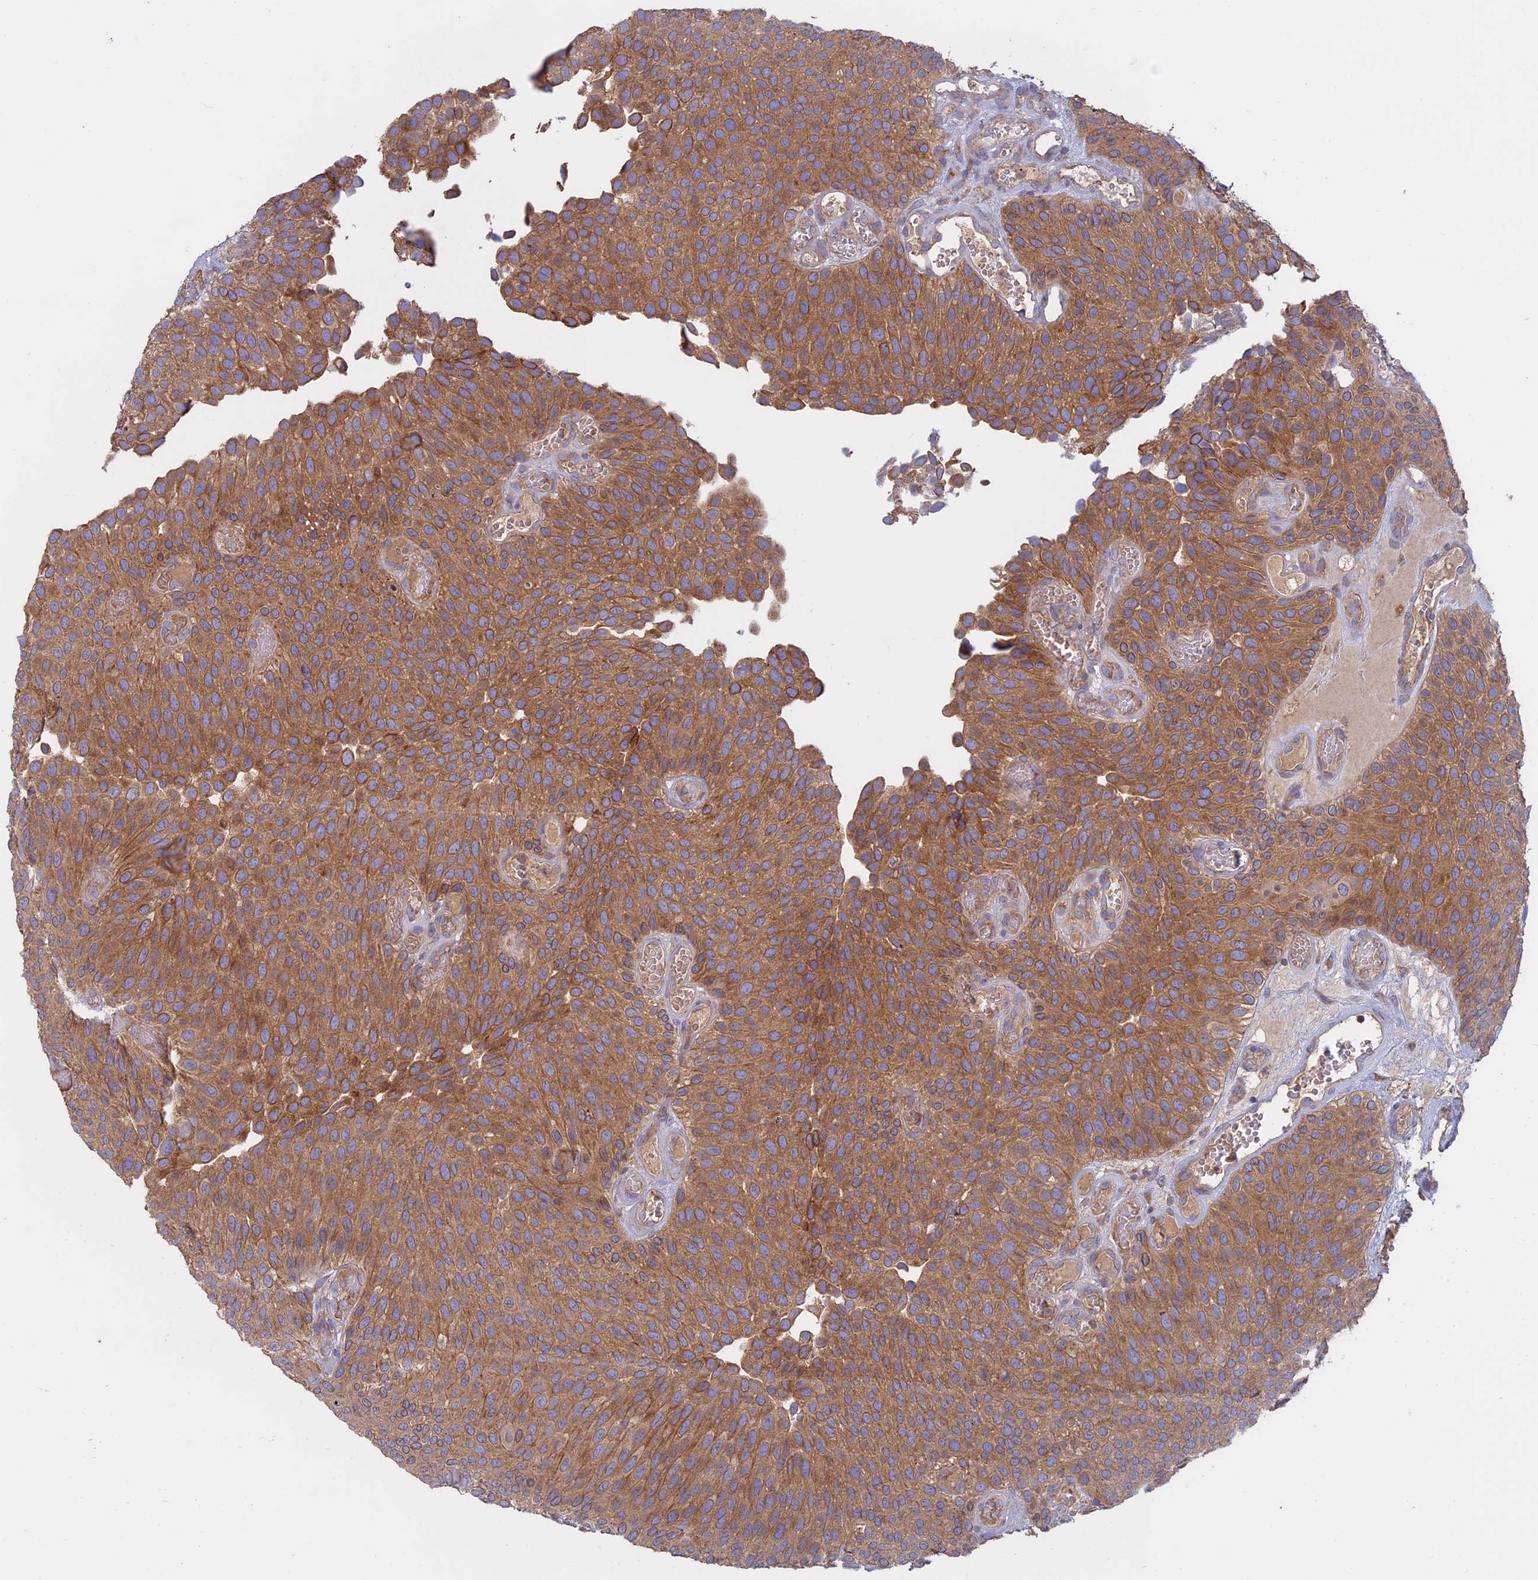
{"staining": {"intensity": "moderate", "quantity": ">75%", "location": "cytoplasmic/membranous"}, "tissue": "urothelial cancer", "cell_type": "Tumor cells", "image_type": "cancer", "snomed": [{"axis": "morphology", "description": "Urothelial carcinoma, Low grade"}, {"axis": "topography", "description": "Urinary bladder"}], "caption": "Immunohistochemistry of urothelial cancer exhibits medium levels of moderate cytoplasmic/membranous staining in about >75% of tumor cells.", "gene": "TMEM208", "patient": {"sex": "male", "age": 89}}